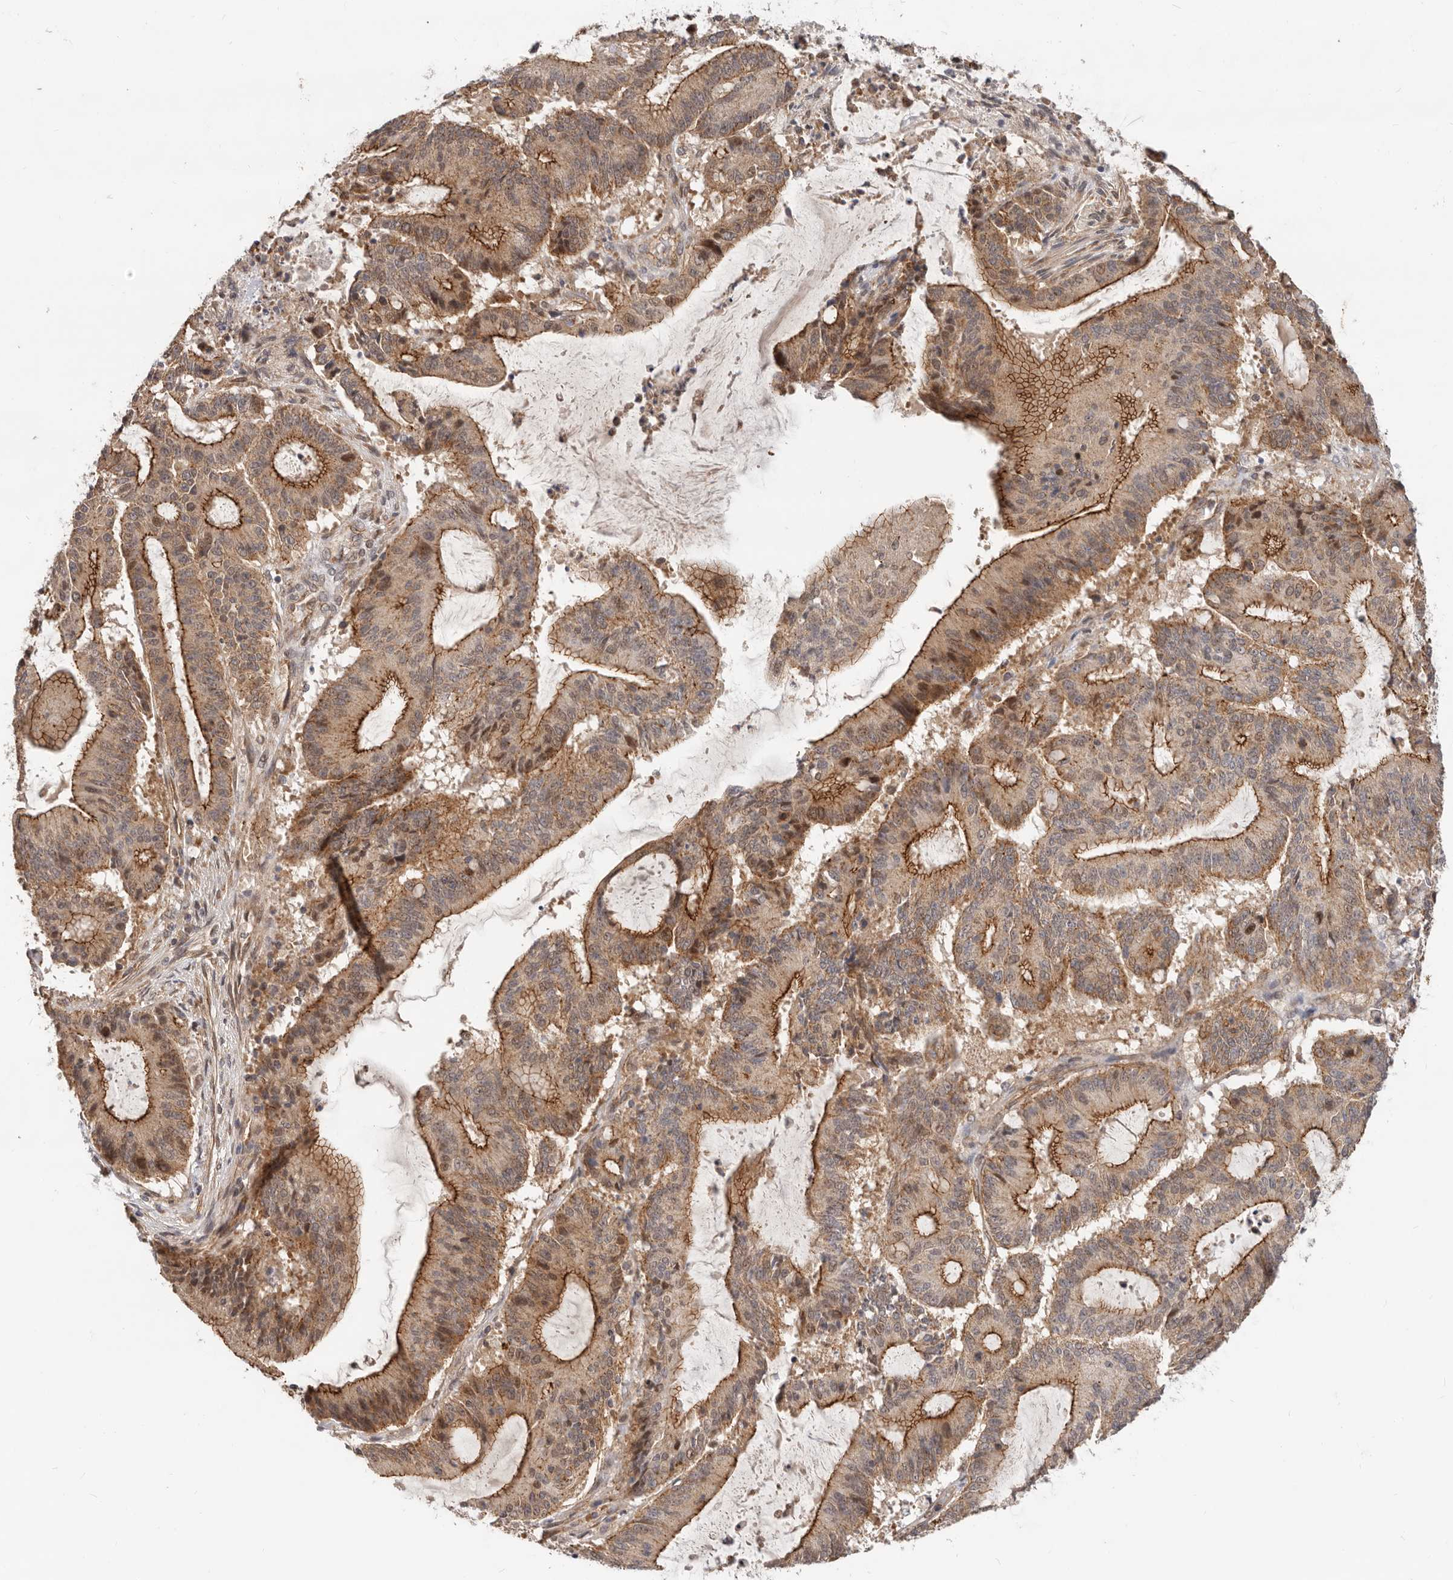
{"staining": {"intensity": "strong", "quantity": ">75%", "location": "cytoplasmic/membranous"}, "tissue": "liver cancer", "cell_type": "Tumor cells", "image_type": "cancer", "snomed": [{"axis": "morphology", "description": "Normal tissue, NOS"}, {"axis": "morphology", "description": "Cholangiocarcinoma"}, {"axis": "topography", "description": "Liver"}, {"axis": "topography", "description": "Peripheral nerve tissue"}], "caption": "Liver cholangiocarcinoma was stained to show a protein in brown. There is high levels of strong cytoplasmic/membranous expression in approximately >75% of tumor cells.", "gene": "USP49", "patient": {"sex": "female", "age": 73}}